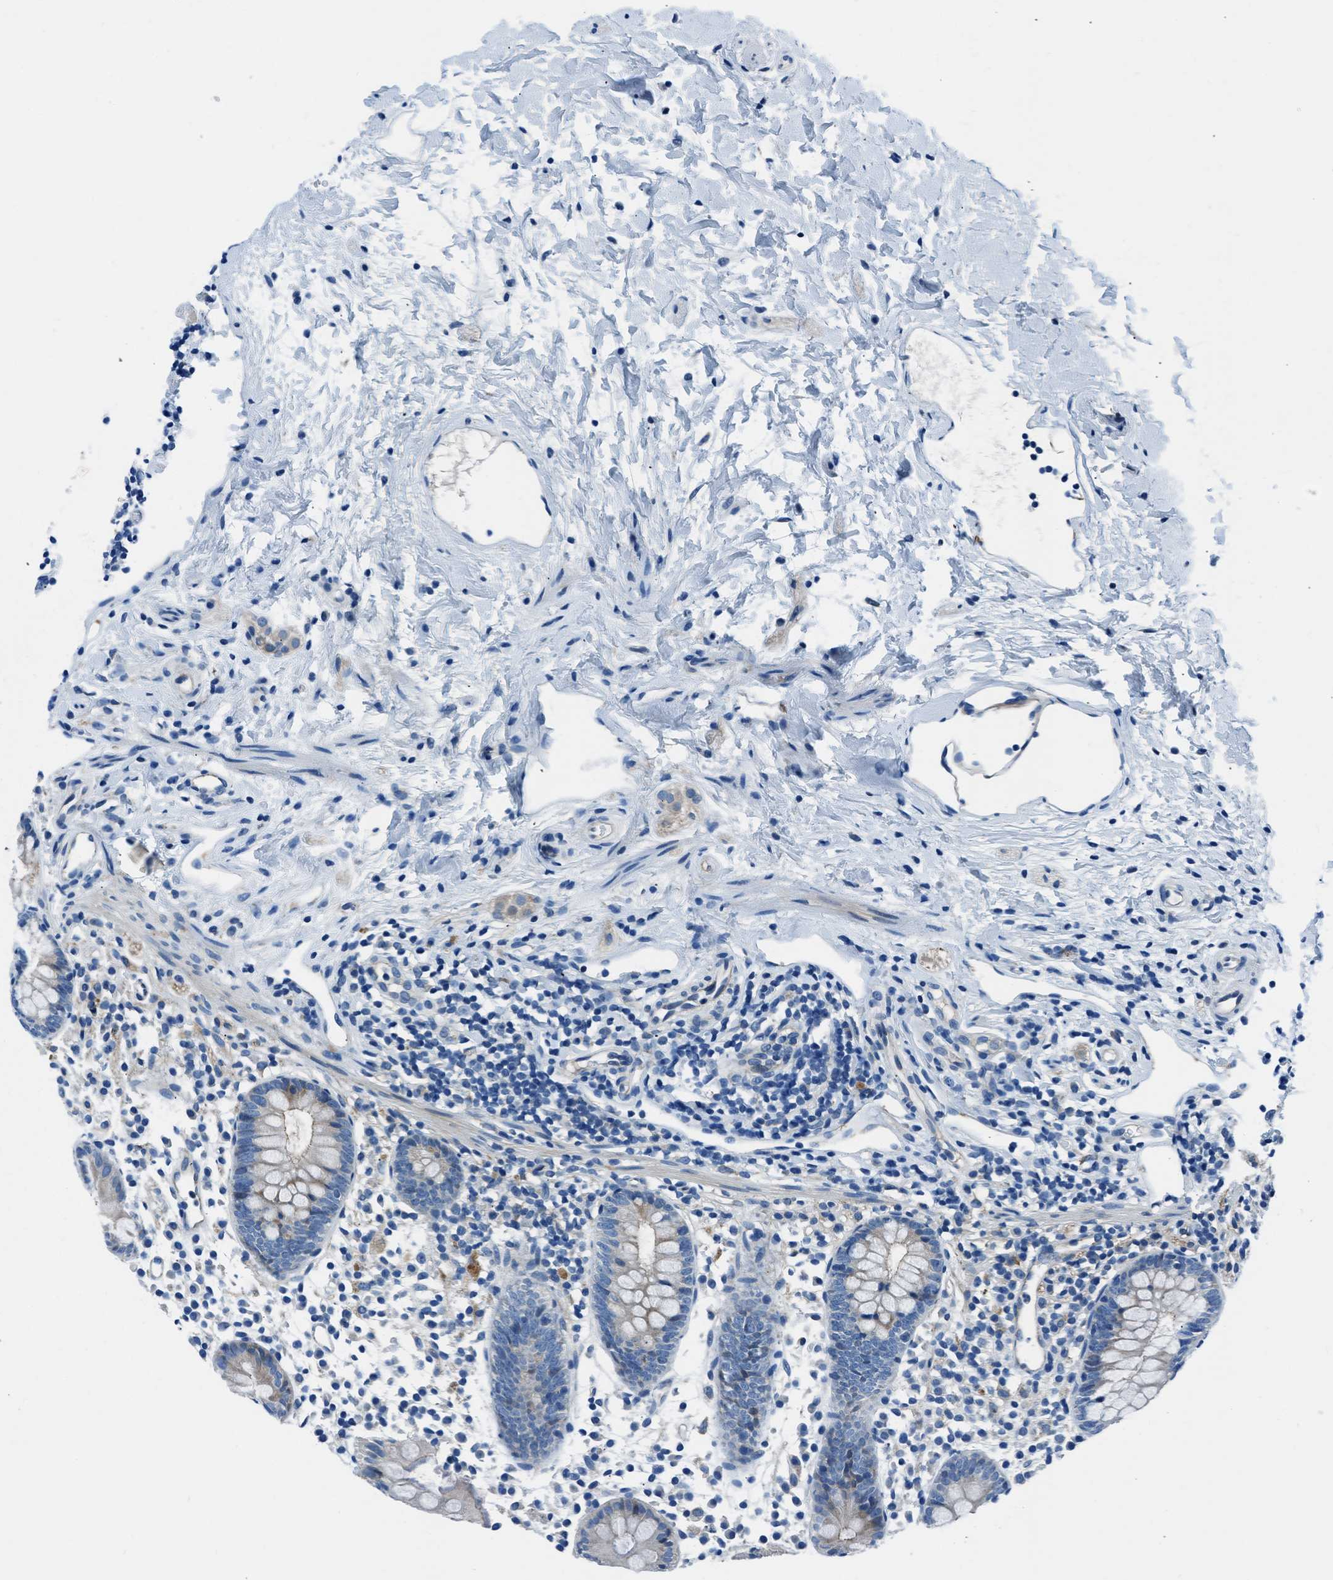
{"staining": {"intensity": "weak", "quantity": "<25%", "location": "cytoplasmic/membranous"}, "tissue": "appendix", "cell_type": "Glandular cells", "image_type": "normal", "snomed": [{"axis": "morphology", "description": "Normal tissue, NOS"}, {"axis": "topography", "description": "Appendix"}], "caption": "This is a micrograph of IHC staining of benign appendix, which shows no positivity in glandular cells.", "gene": "SLC38A6", "patient": {"sex": "female", "age": 20}}